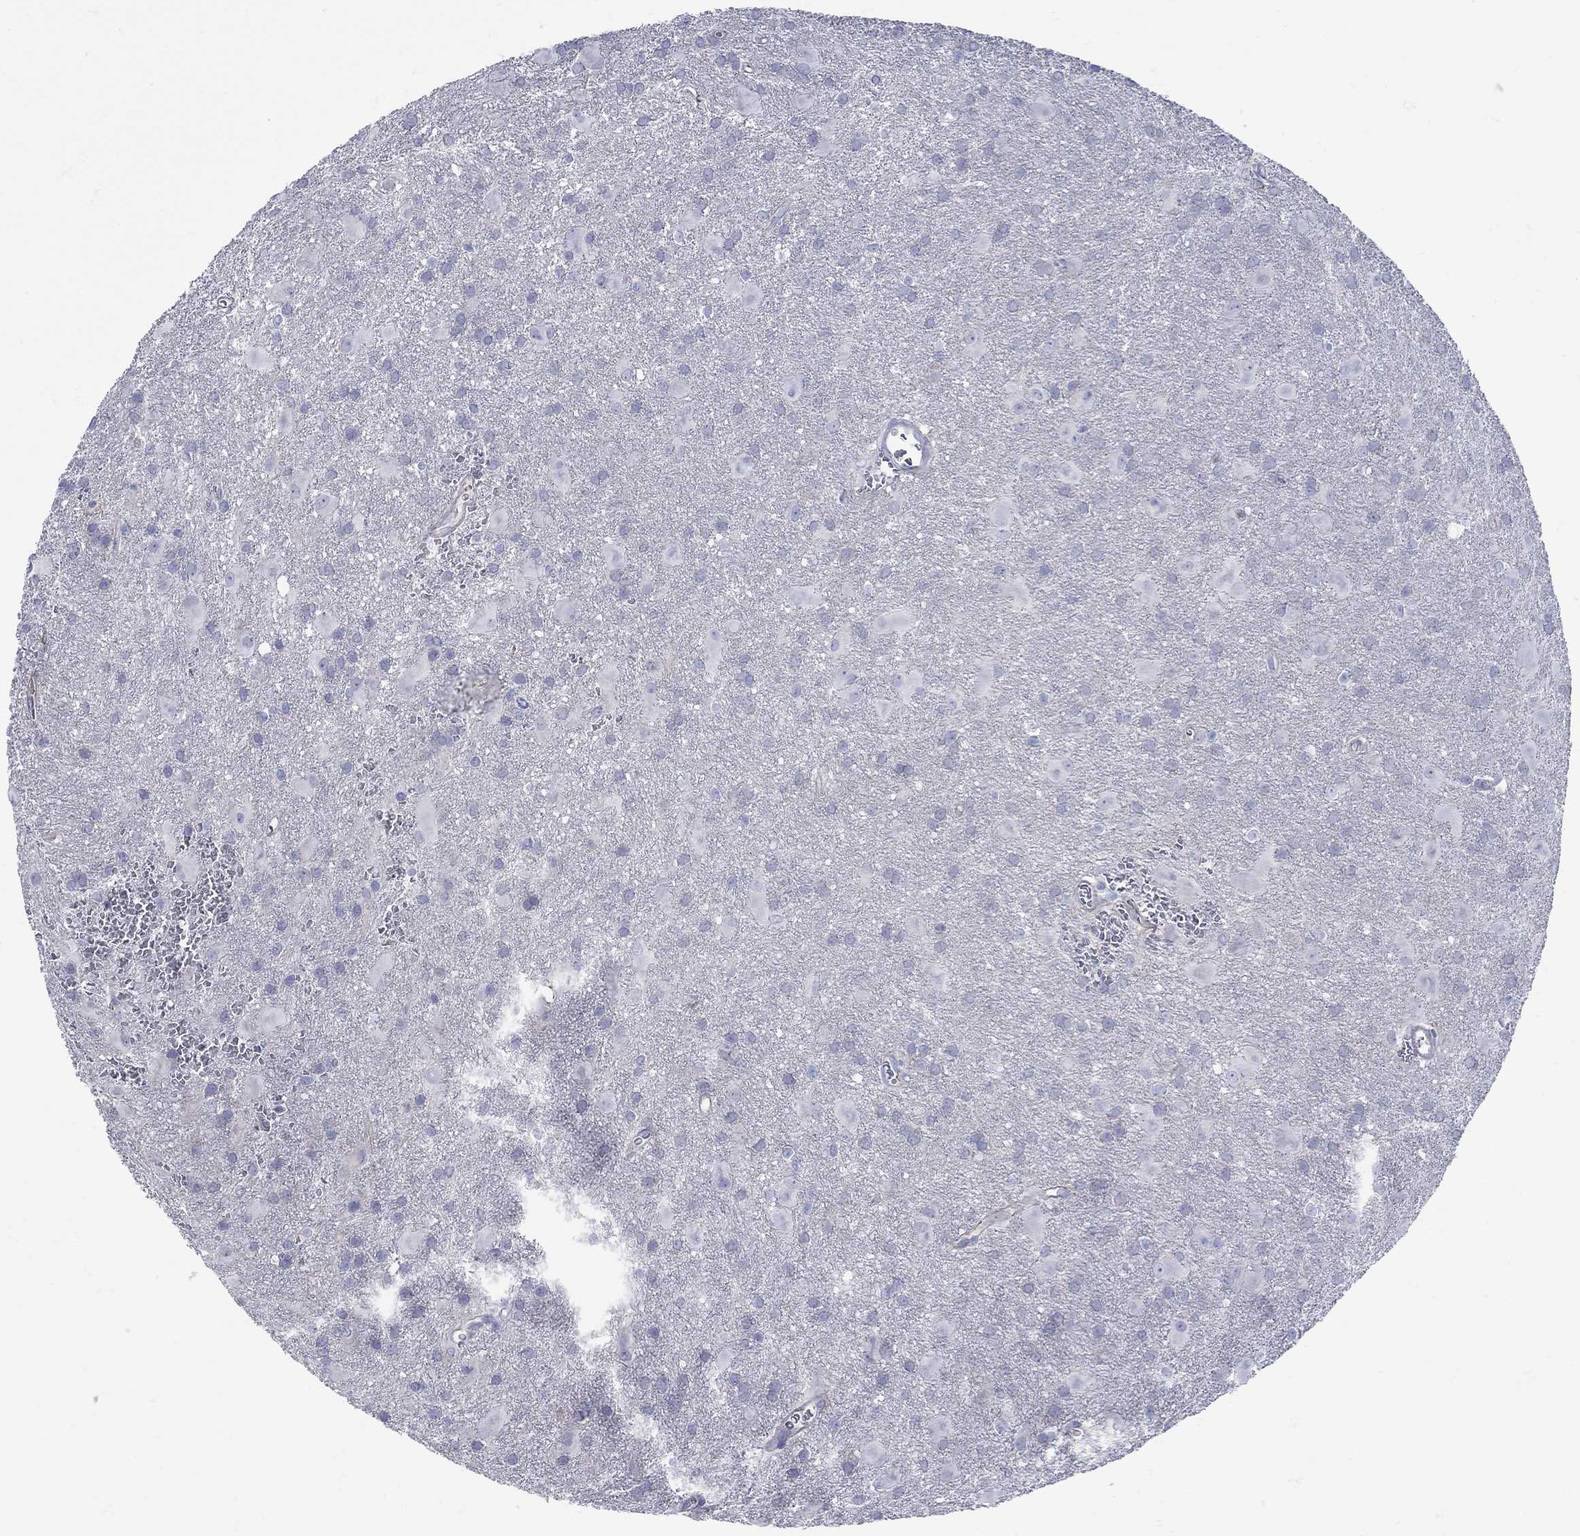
{"staining": {"intensity": "negative", "quantity": "none", "location": "none"}, "tissue": "glioma", "cell_type": "Tumor cells", "image_type": "cancer", "snomed": [{"axis": "morphology", "description": "Glioma, malignant, Low grade"}, {"axis": "topography", "description": "Brain"}], "caption": "IHC of low-grade glioma (malignant) shows no positivity in tumor cells.", "gene": "PDZD3", "patient": {"sex": "male", "age": 58}}